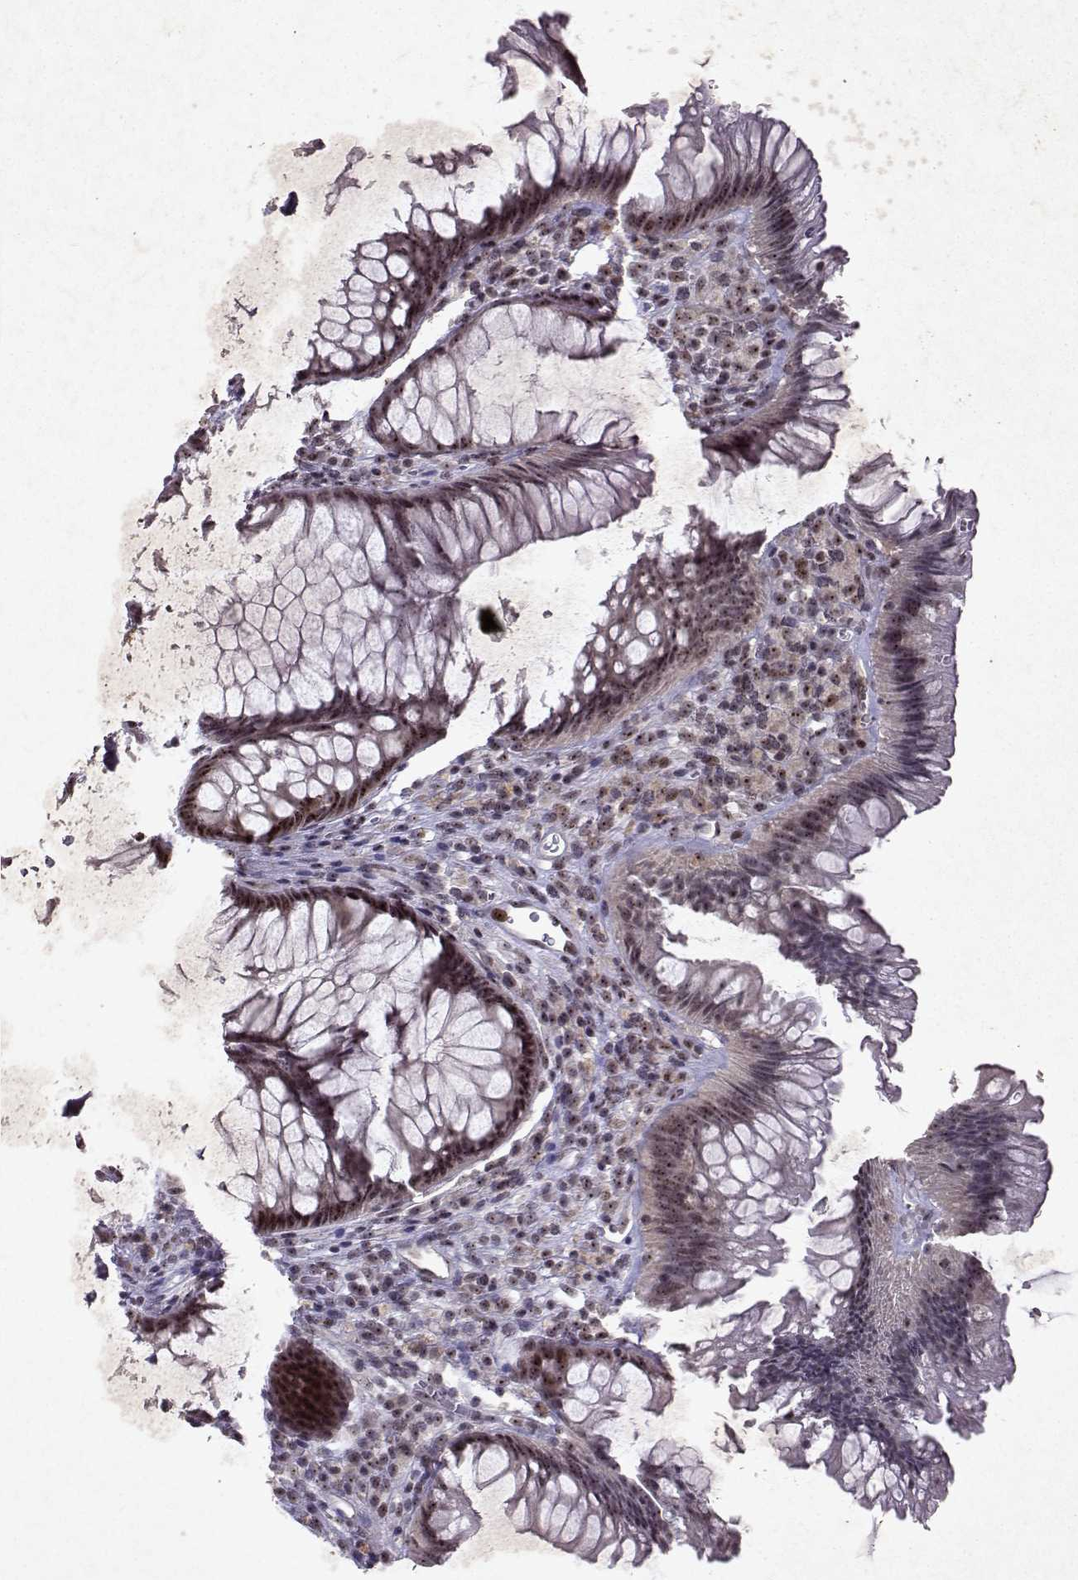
{"staining": {"intensity": "moderate", "quantity": ">75%", "location": "nuclear"}, "tissue": "rectum", "cell_type": "Glandular cells", "image_type": "normal", "snomed": [{"axis": "morphology", "description": "Normal tissue, NOS"}, {"axis": "topography", "description": "Smooth muscle"}, {"axis": "topography", "description": "Rectum"}], "caption": "Immunohistochemistry (IHC) staining of normal rectum, which shows medium levels of moderate nuclear staining in about >75% of glandular cells indicating moderate nuclear protein positivity. The staining was performed using DAB (3,3'-diaminobenzidine) (brown) for protein detection and nuclei were counterstained in hematoxylin (blue).", "gene": "DDX56", "patient": {"sex": "male", "age": 53}}